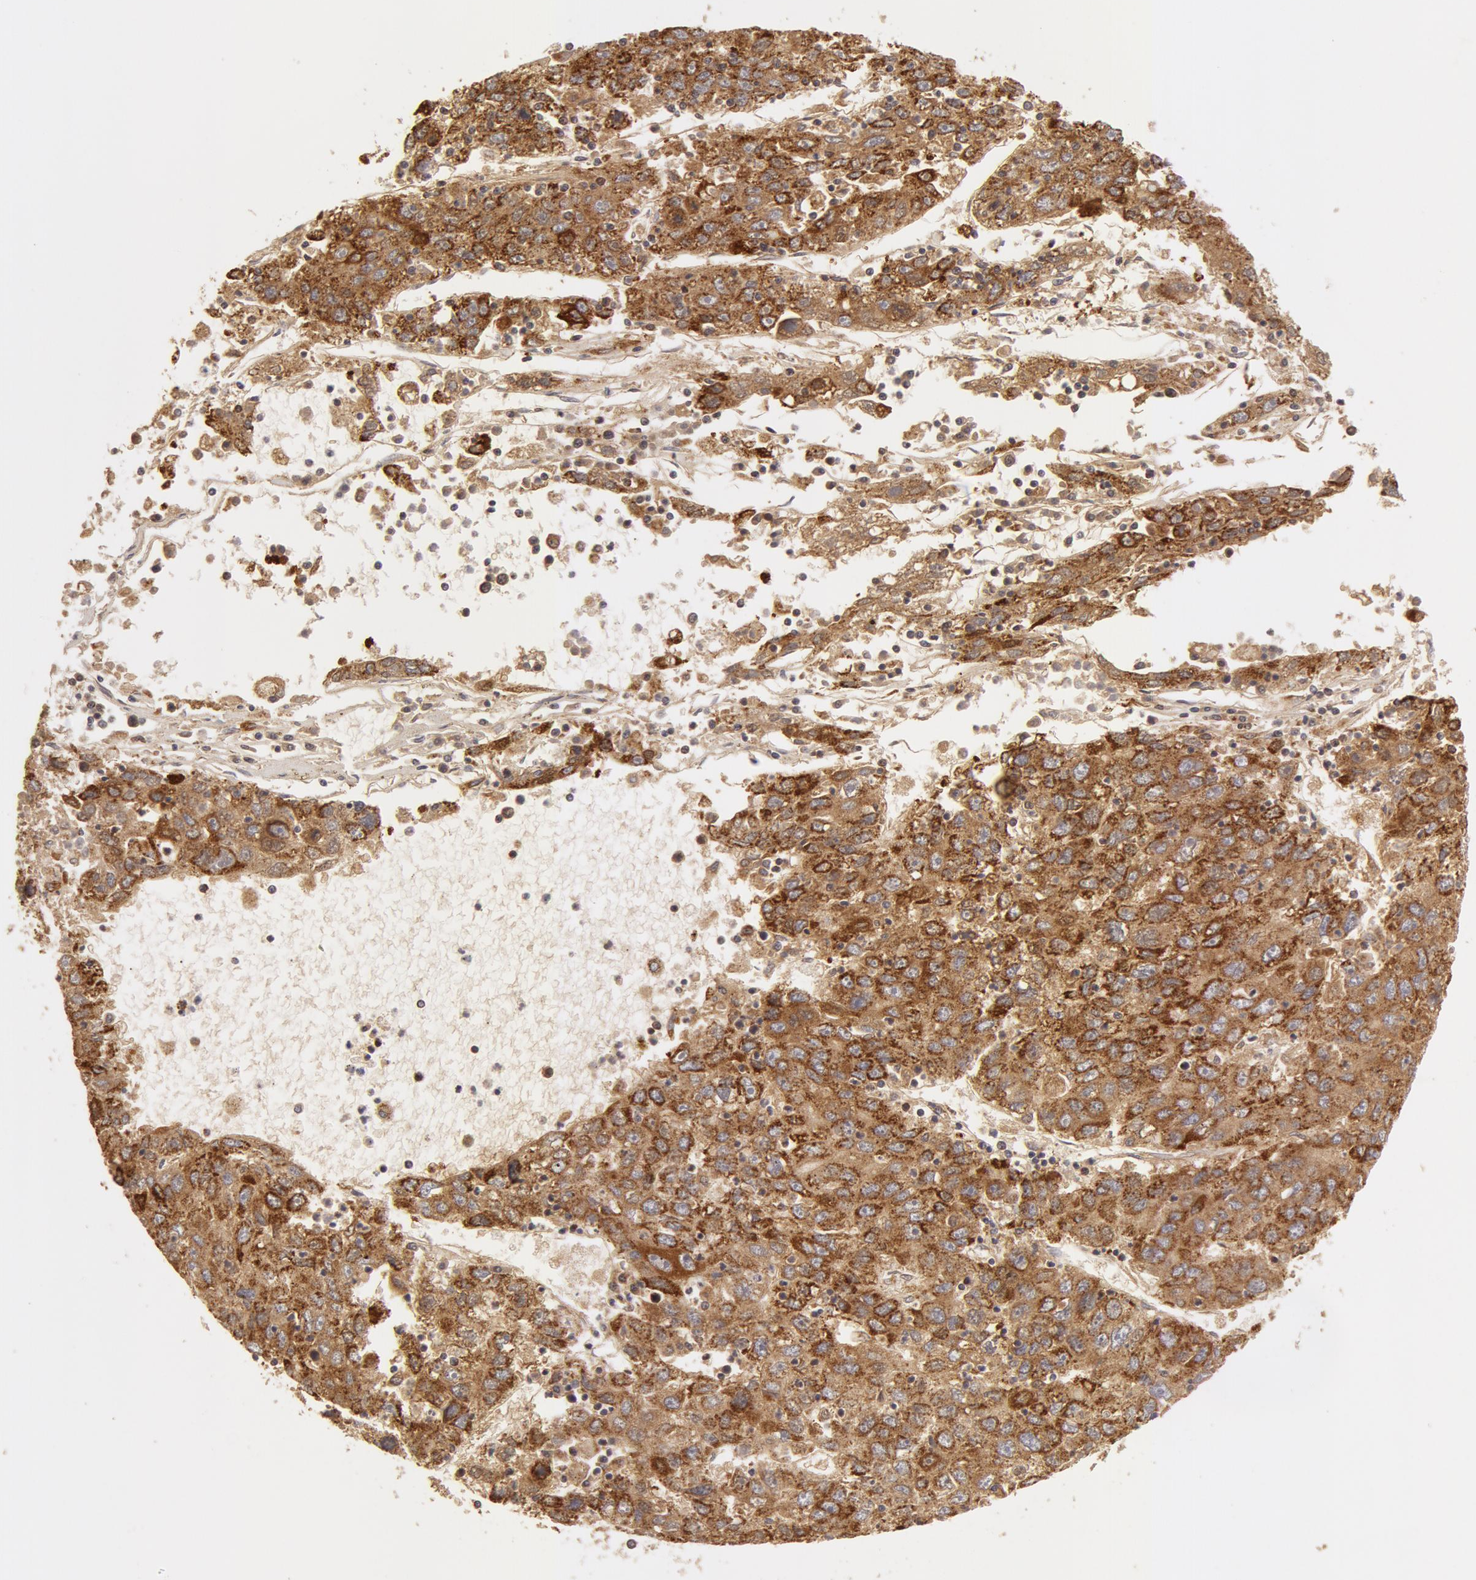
{"staining": {"intensity": "moderate", "quantity": ">75%", "location": "cytoplasmic/membranous"}, "tissue": "liver cancer", "cell_type": "Tumor cells", "image_type": "cancer", "snomed": [{"axis": "morphology", "description": "Carcinoma, Hepatocellular, NOS"}, {"axis": "topography", "description": "Liver"}], "caption": "Human liver hepatocellular carcinoma stained for a protein (brown) shows moderate cytoplasmic/membranous positive expression in approximately >75% of tumor cells.", "gene": "ADPRH", "patient": {"sex": "male", "age": 49}}